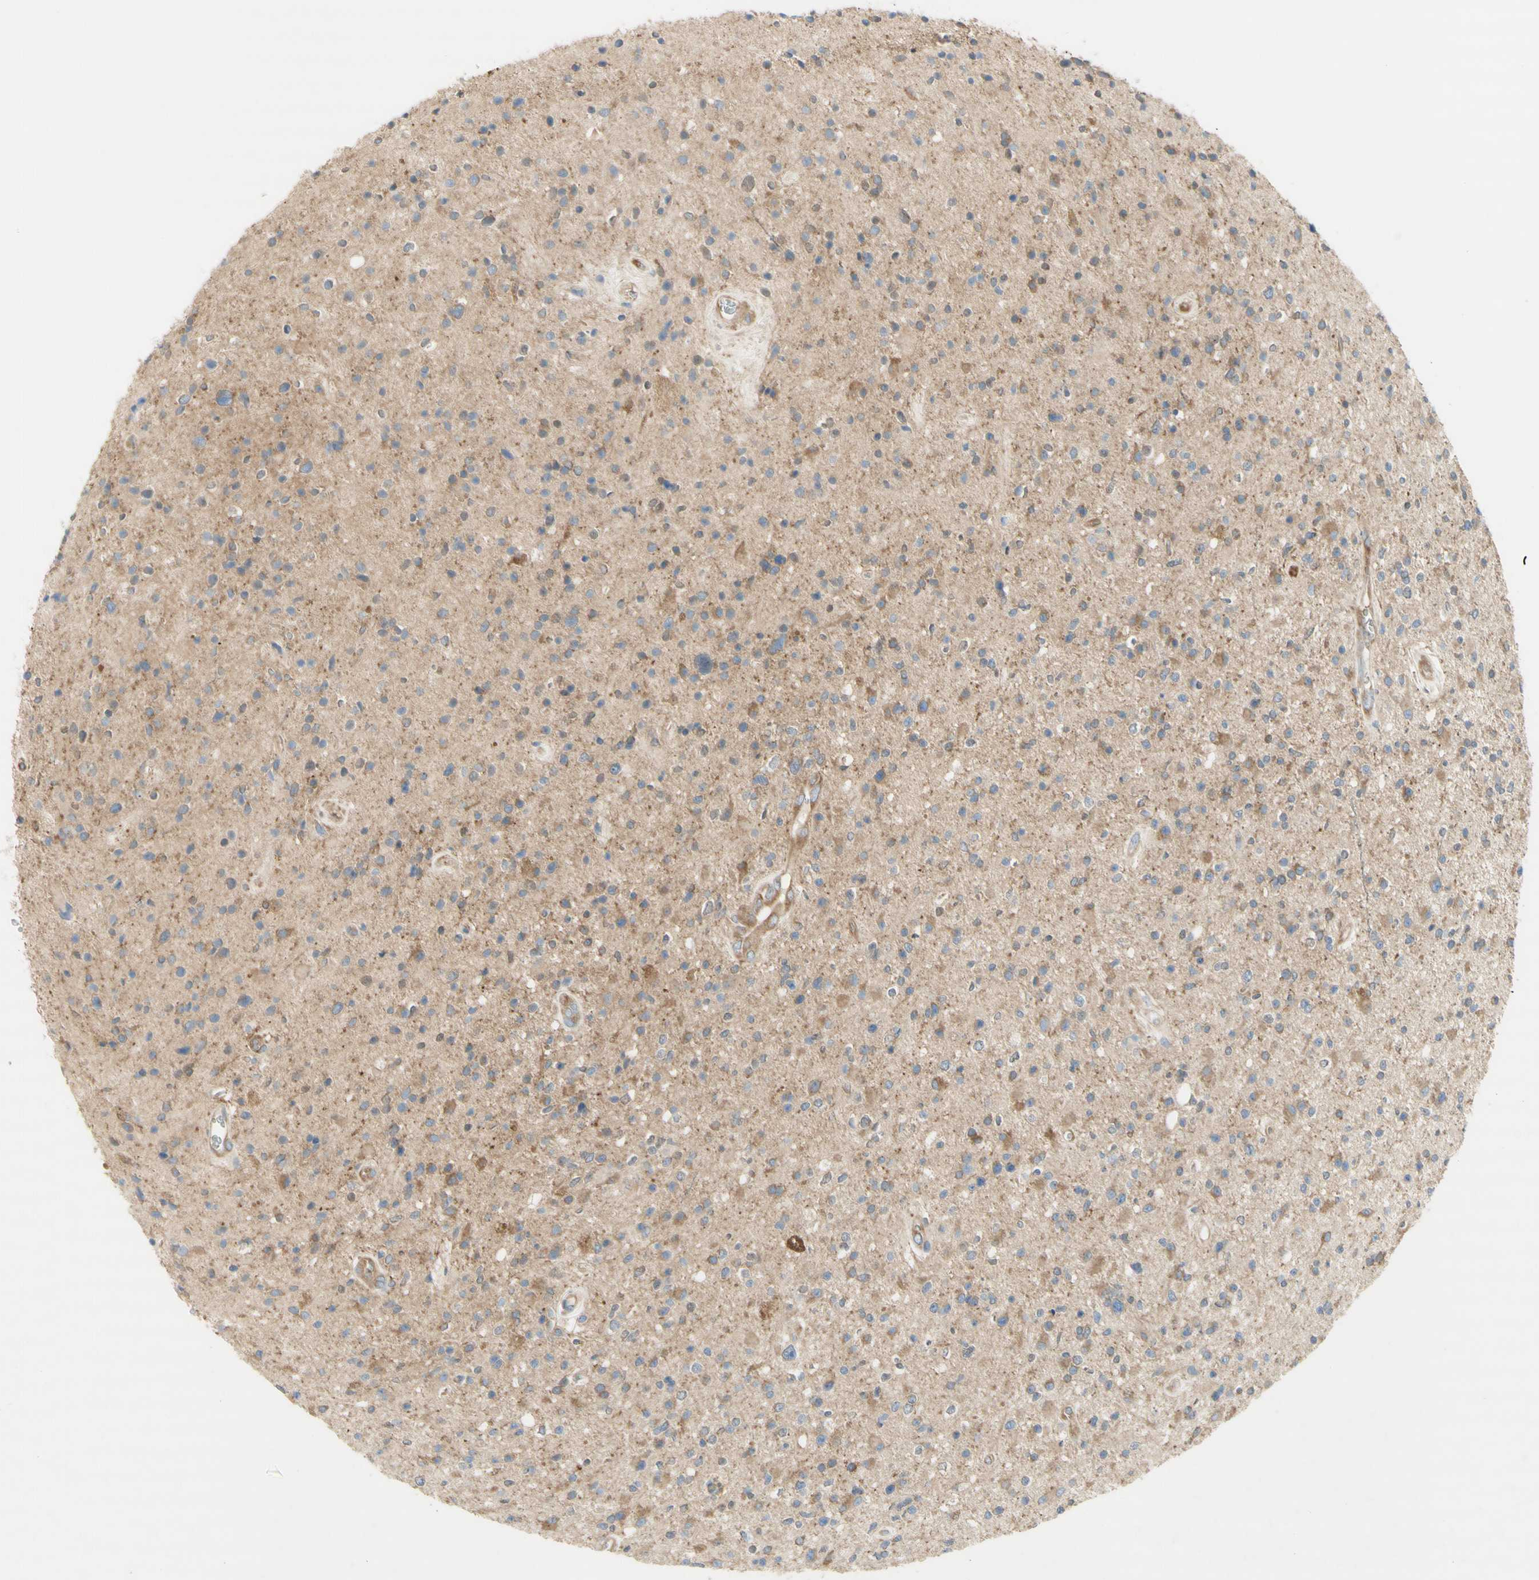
{"staining": {"intensity": "moderate", "quantity": "<25%", "location": "cytoplasmic/membranous"}, "tissue": "glioma", "cell_type": "Tumor cells", "image_type": "cancer", "snomed": [{"axis": "morphology", "description": "Glioma, malignant, High grade"}, {"axis": "topography", "description": "Brain"}], "caption": "An IHC photomicrograph of neoplastic tissue is shown. Protein staining in brown highlights moderate cytoplasmic/membranous positivity in high-grade glioma (malignant) within tumor cells.", "gene": "DYNC1H1", "patient": {"sex": "male", "age": 33}}